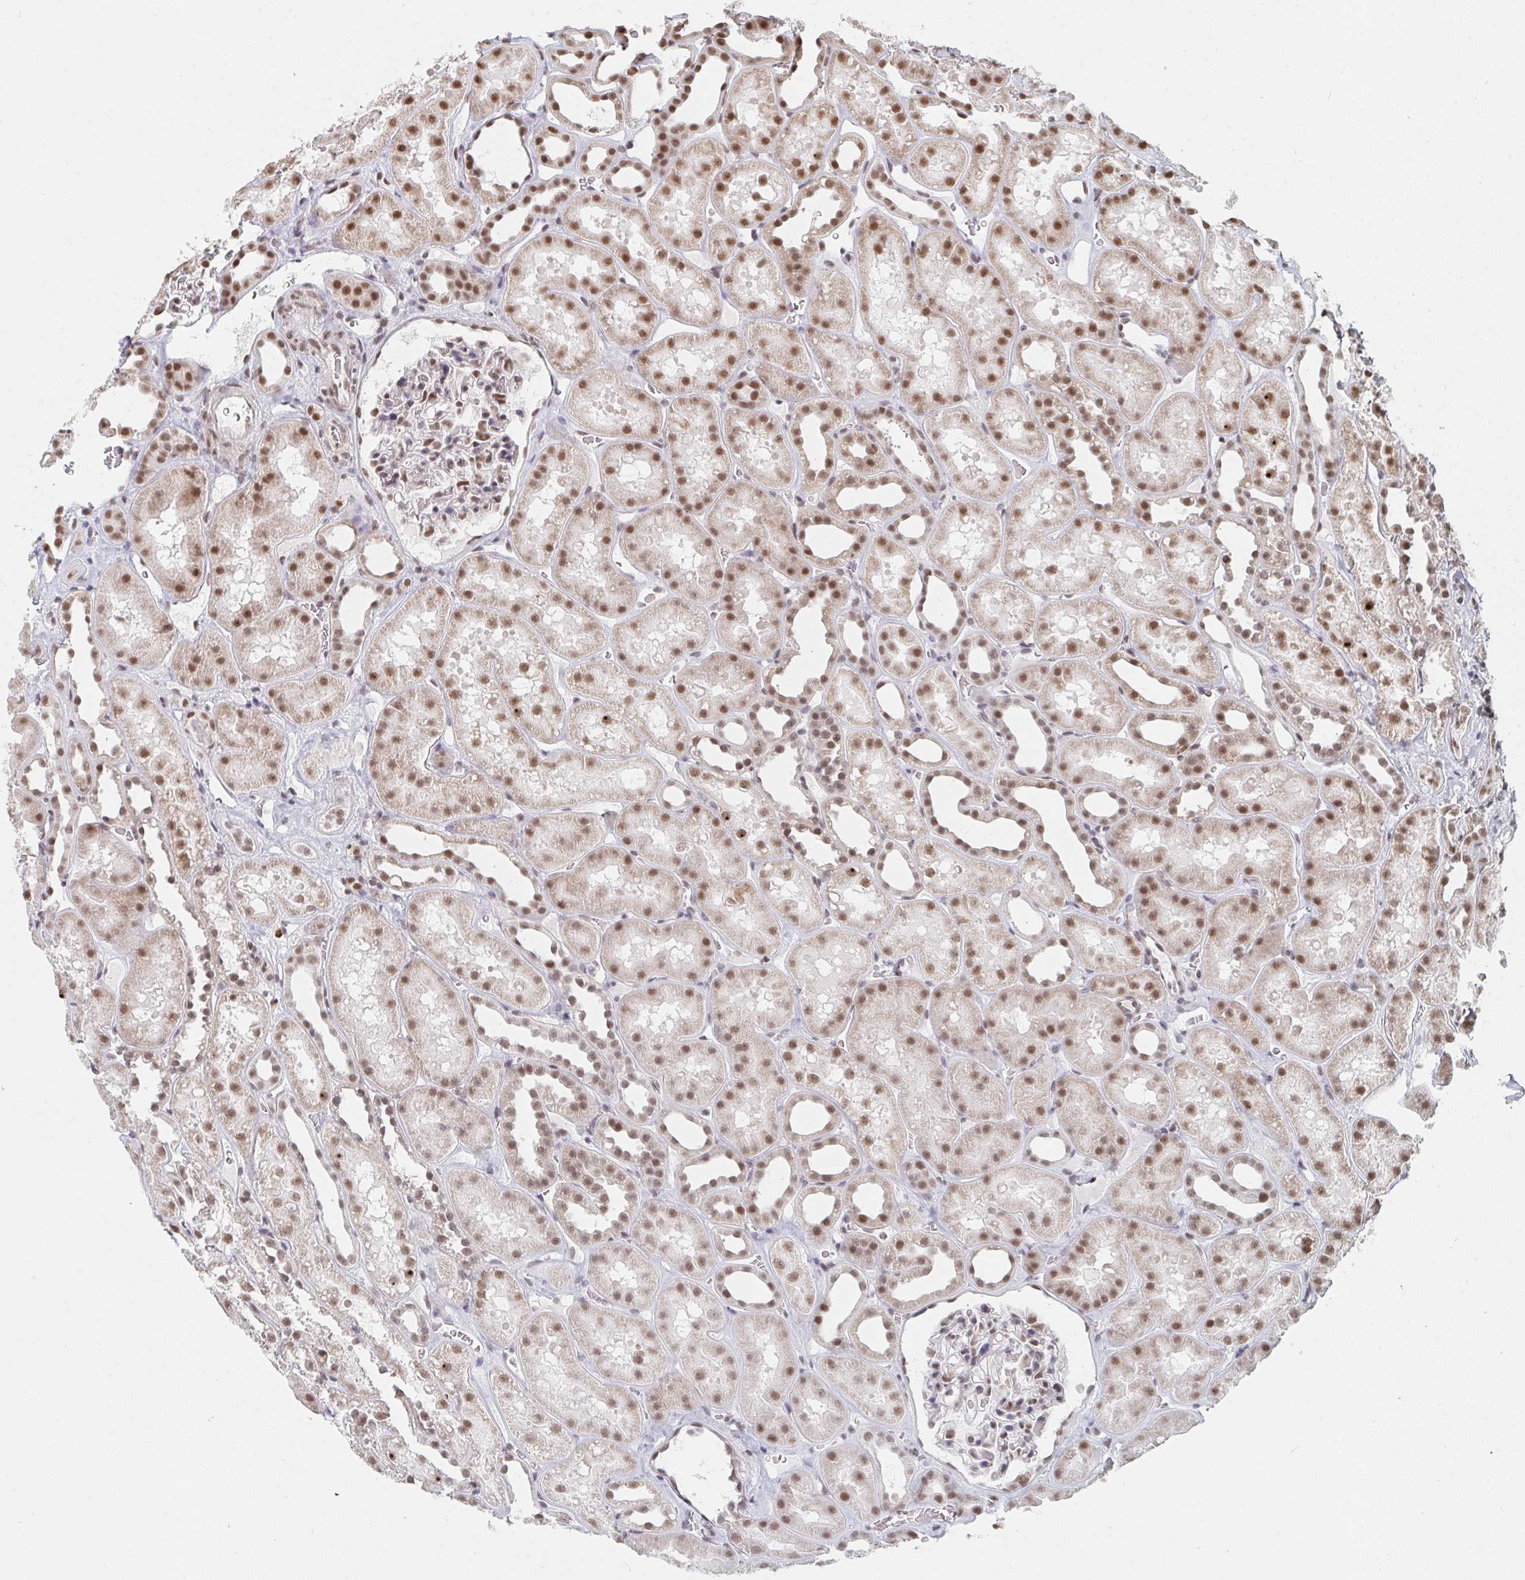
{"staining": {"intensity": "moderate", "quantity": ">75%", "location": "nuclear"}, "tissue": "kidney", "cell_type": "Cells in glomeruli", "image_type": "normal", "snomed": [{"axis": "morphology", "description": "Normal tissue, NOS"}, {"axis": "topography", "description": "Kidney"}], "caption": "This histopathology image displays benign kidney stained with immunohistochemistry (IHC) to label a protein in brown. The nuclear of cells in glomeruli show moderate positivity for the protein. Nuclei are counter-stained blue.", "gene": "MBNL1", "patient": {"sex": "female", "age": 41}}